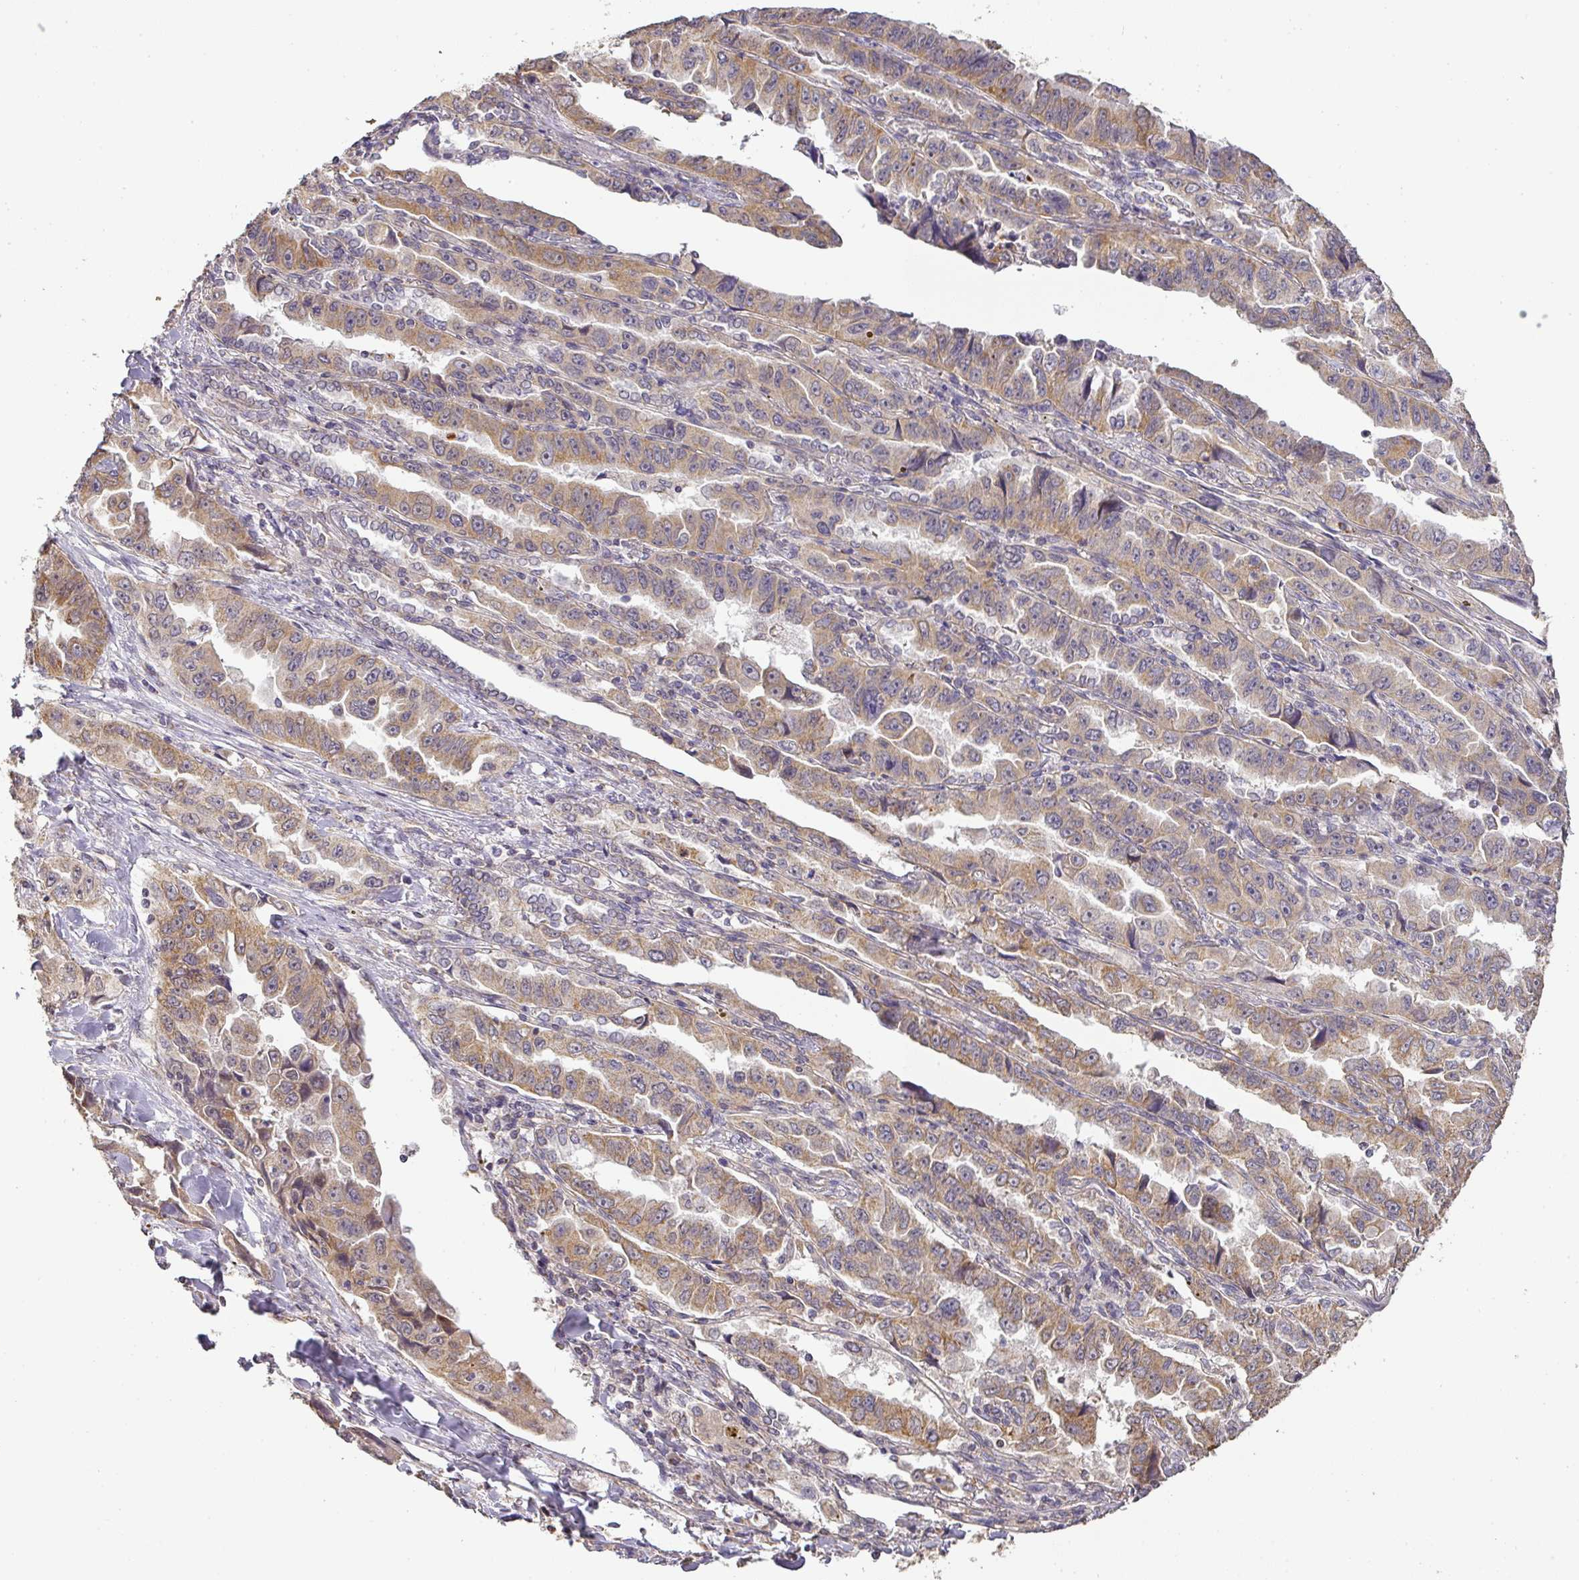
{"staining": {"intensity": "moderate", "quantity": "25%-75%", "location": "cytoplasmic/membranous"}, "tissue": "lung cancer", "cell_type": "Tumor cells", "image_type": "cancer", "snomed": [{"axis": "morphology", "description": "Adenocarcinoma, NOS"}, {"axis": "topography", "description": "Lung"}], "caption": "Lung cancer (adenocarcinoma) tissue reveals moderate cytoplasmic/membranous positivity in about 25%-75% of tumor cells The staining was performed using DAB to visualize the protein expression in brown, while the nuclei were stained in blue with hematoxylin (Magnification: 20x).", "gene": "MYOM2", "patient": {"sex": "female", "age": 51}}